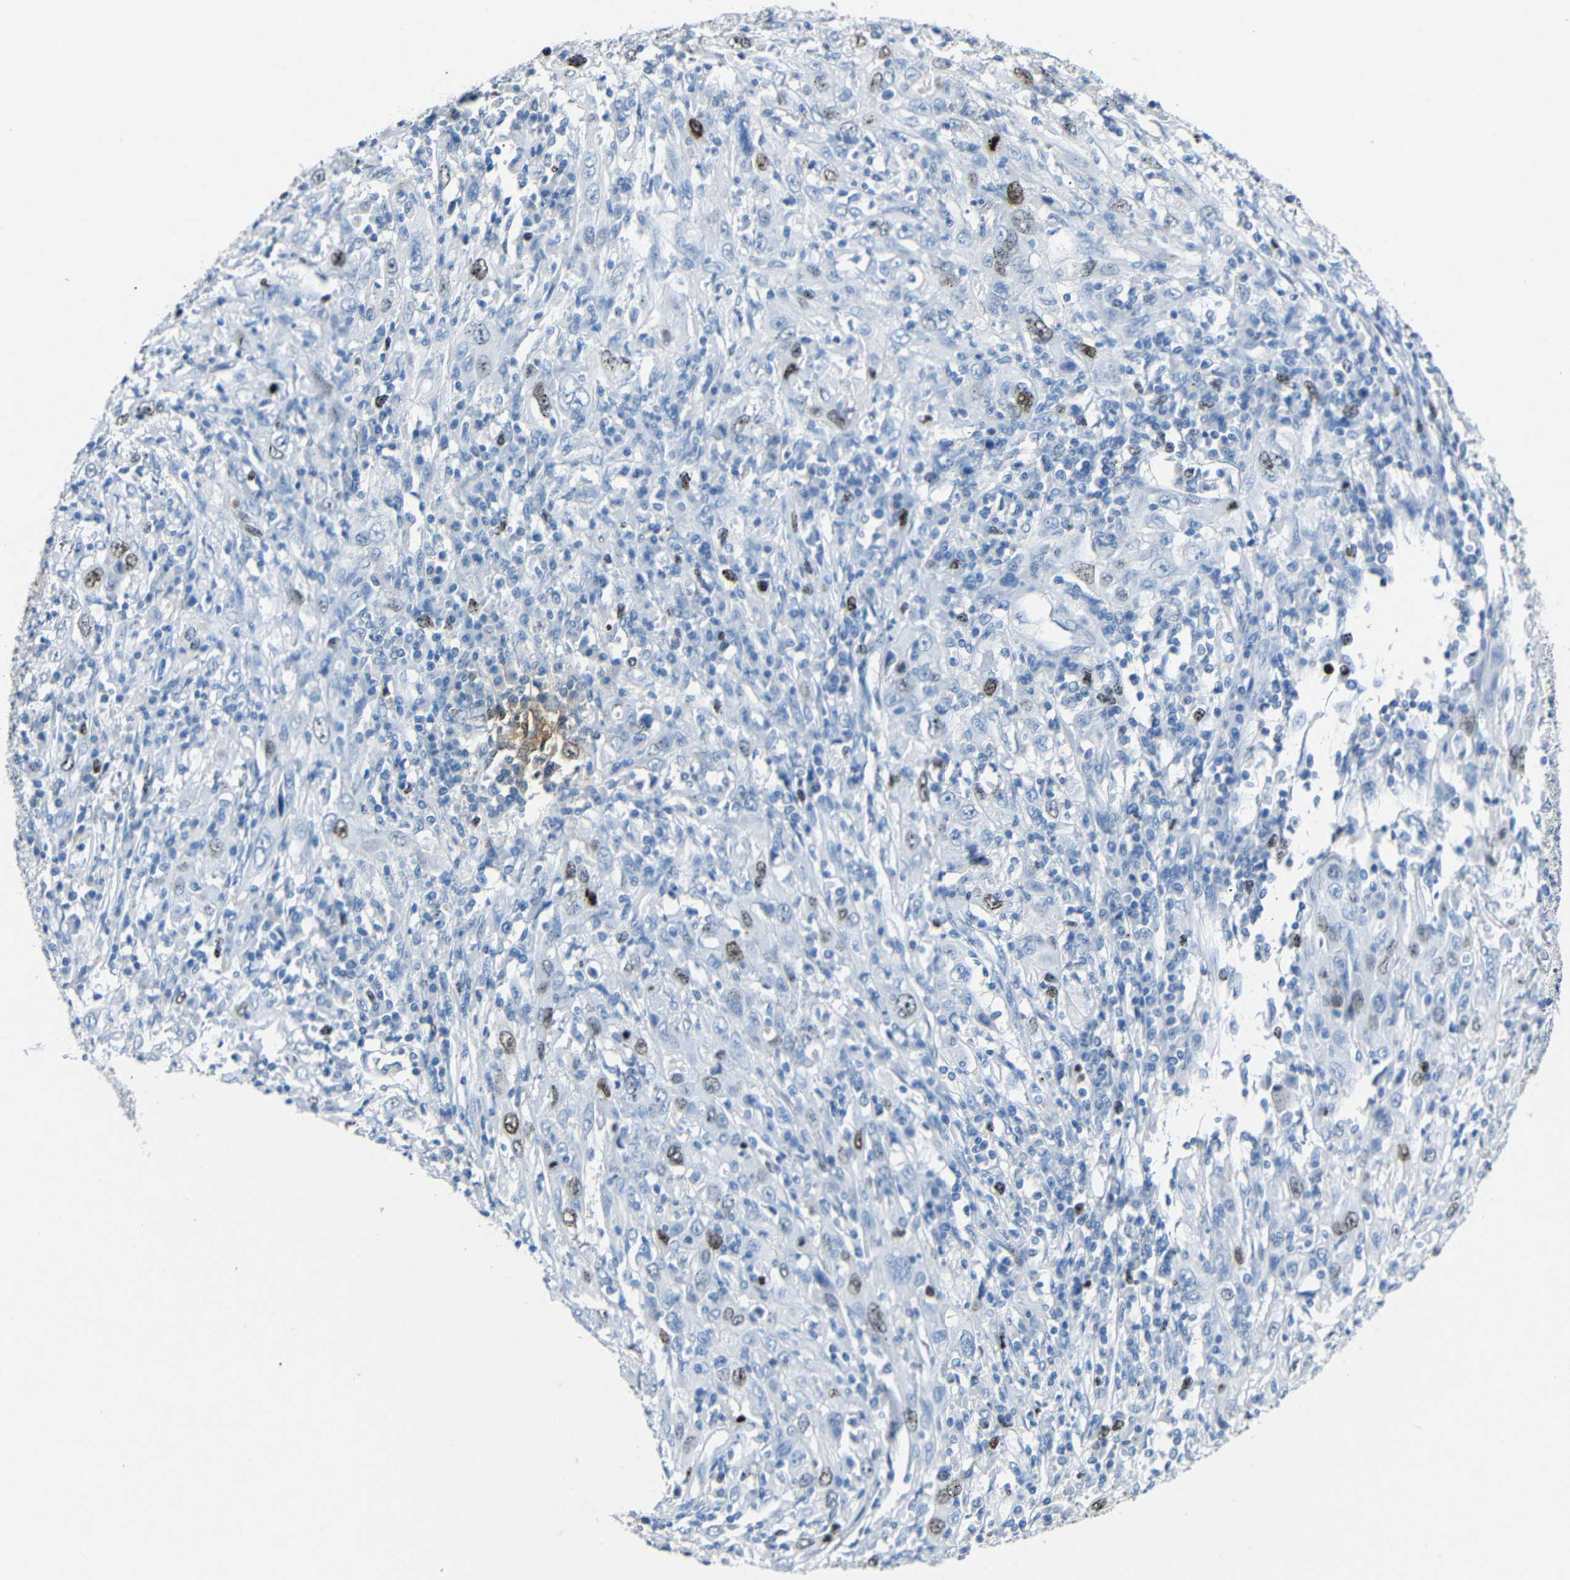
{"staining": {"intensity": "moderate", "quantity": "25%-75%", "location": "nuclear"}, "tissue": "cervical cancer", "cell_type": "Tumor cells", "image_type": "cancer", "snomed": [{"axis": "morphology", "description": "Squamous cell carcinoma, NOS"}, {"axis": "topography", "description": "Cervix"}], "caption": "This is an image of immunohistochemistry staining of cervical cancer (squamous cell carcinoma), which shows moderate expression in the nuclear of tumor cells.", "gene": "INCENP", "patient": {"sex": "female", "age": 46}}